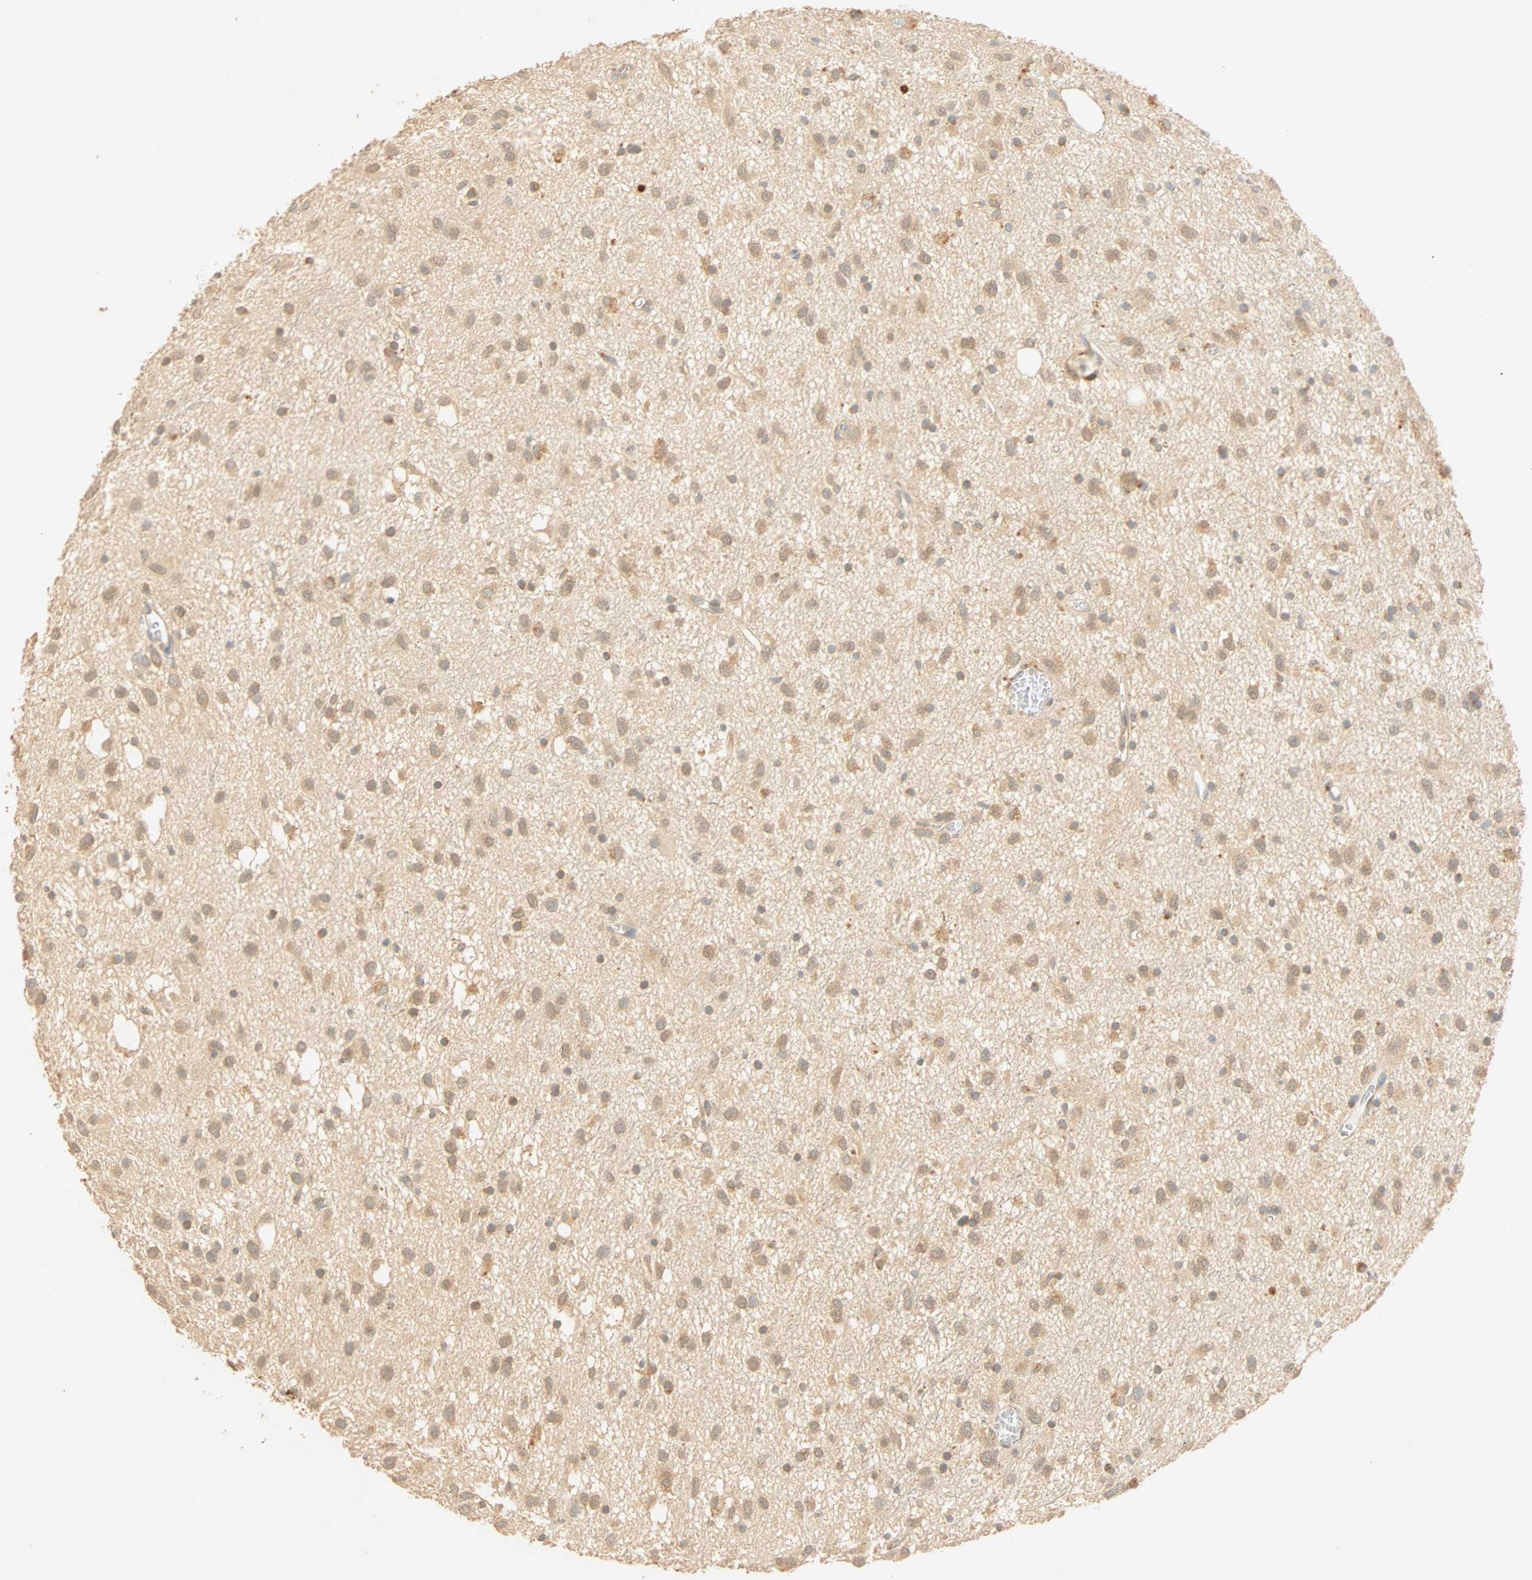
{"staining": {"intensity": "weak", "quantity": ">75%", "location": "cytoplasmic/membranous"}, "tissue": "glioma", "cell_type": "Tumor cells", "image_type": "cancer", "snomed": [{"axis": "morphology", "description": "Glioma, malignant, Low grade"}, {"axis": "topography", "description": "Brain"}], "caption": "Immunohistochemistry (IHC) photomicrograph of human malignant glioma (low-grade) stained for a protein (brown), which exhibits low levels of weak cytoplasmic/membranous staining in approximately >75% of tumor cells.", "gene": "SELENBP1", "patient": {"sex": "male", "age": 77}}